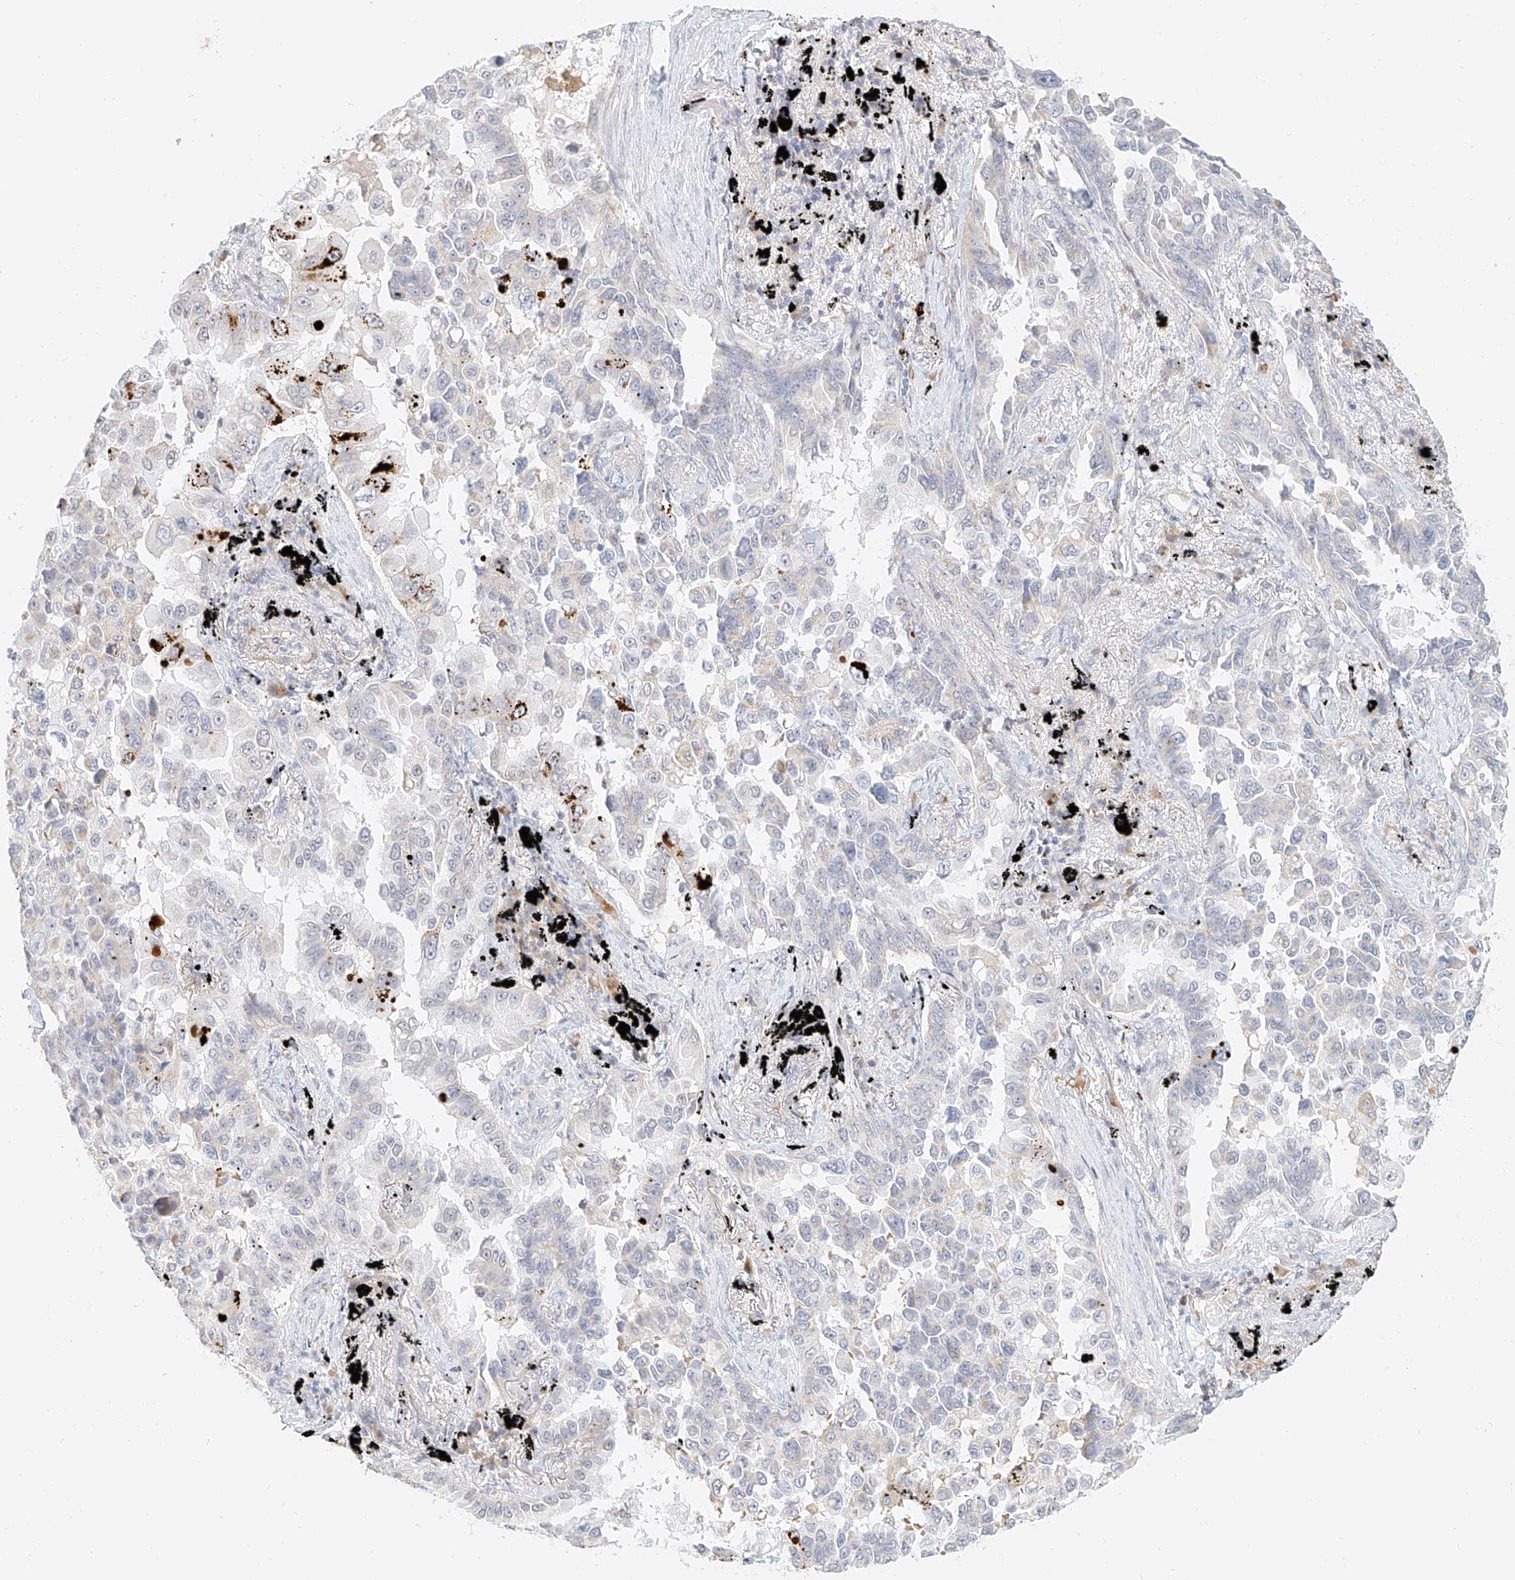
{"staining": {"intensity": "negative", "quantity": "none", "location": "none"}, "tissue": "lung cancer", "cell_type": "Tumor cells", "image_type": "cancer", "snomed": [{"axis": "morphology", "description": "Adenocarcinoma, NOS"}, {"axis": "topography", "description": "Lung"}], "caption": "Immunohistochemistry (IHC) micrograph of lung cancer stained for a protein (brown), which displays no staining in tumor cells. The staining is performed using DAB brown chromogen with nuclei counter-stained in using hematoxylin.", "gene": "CXorf58", "patient": {"sex": "female", "age": 67}}